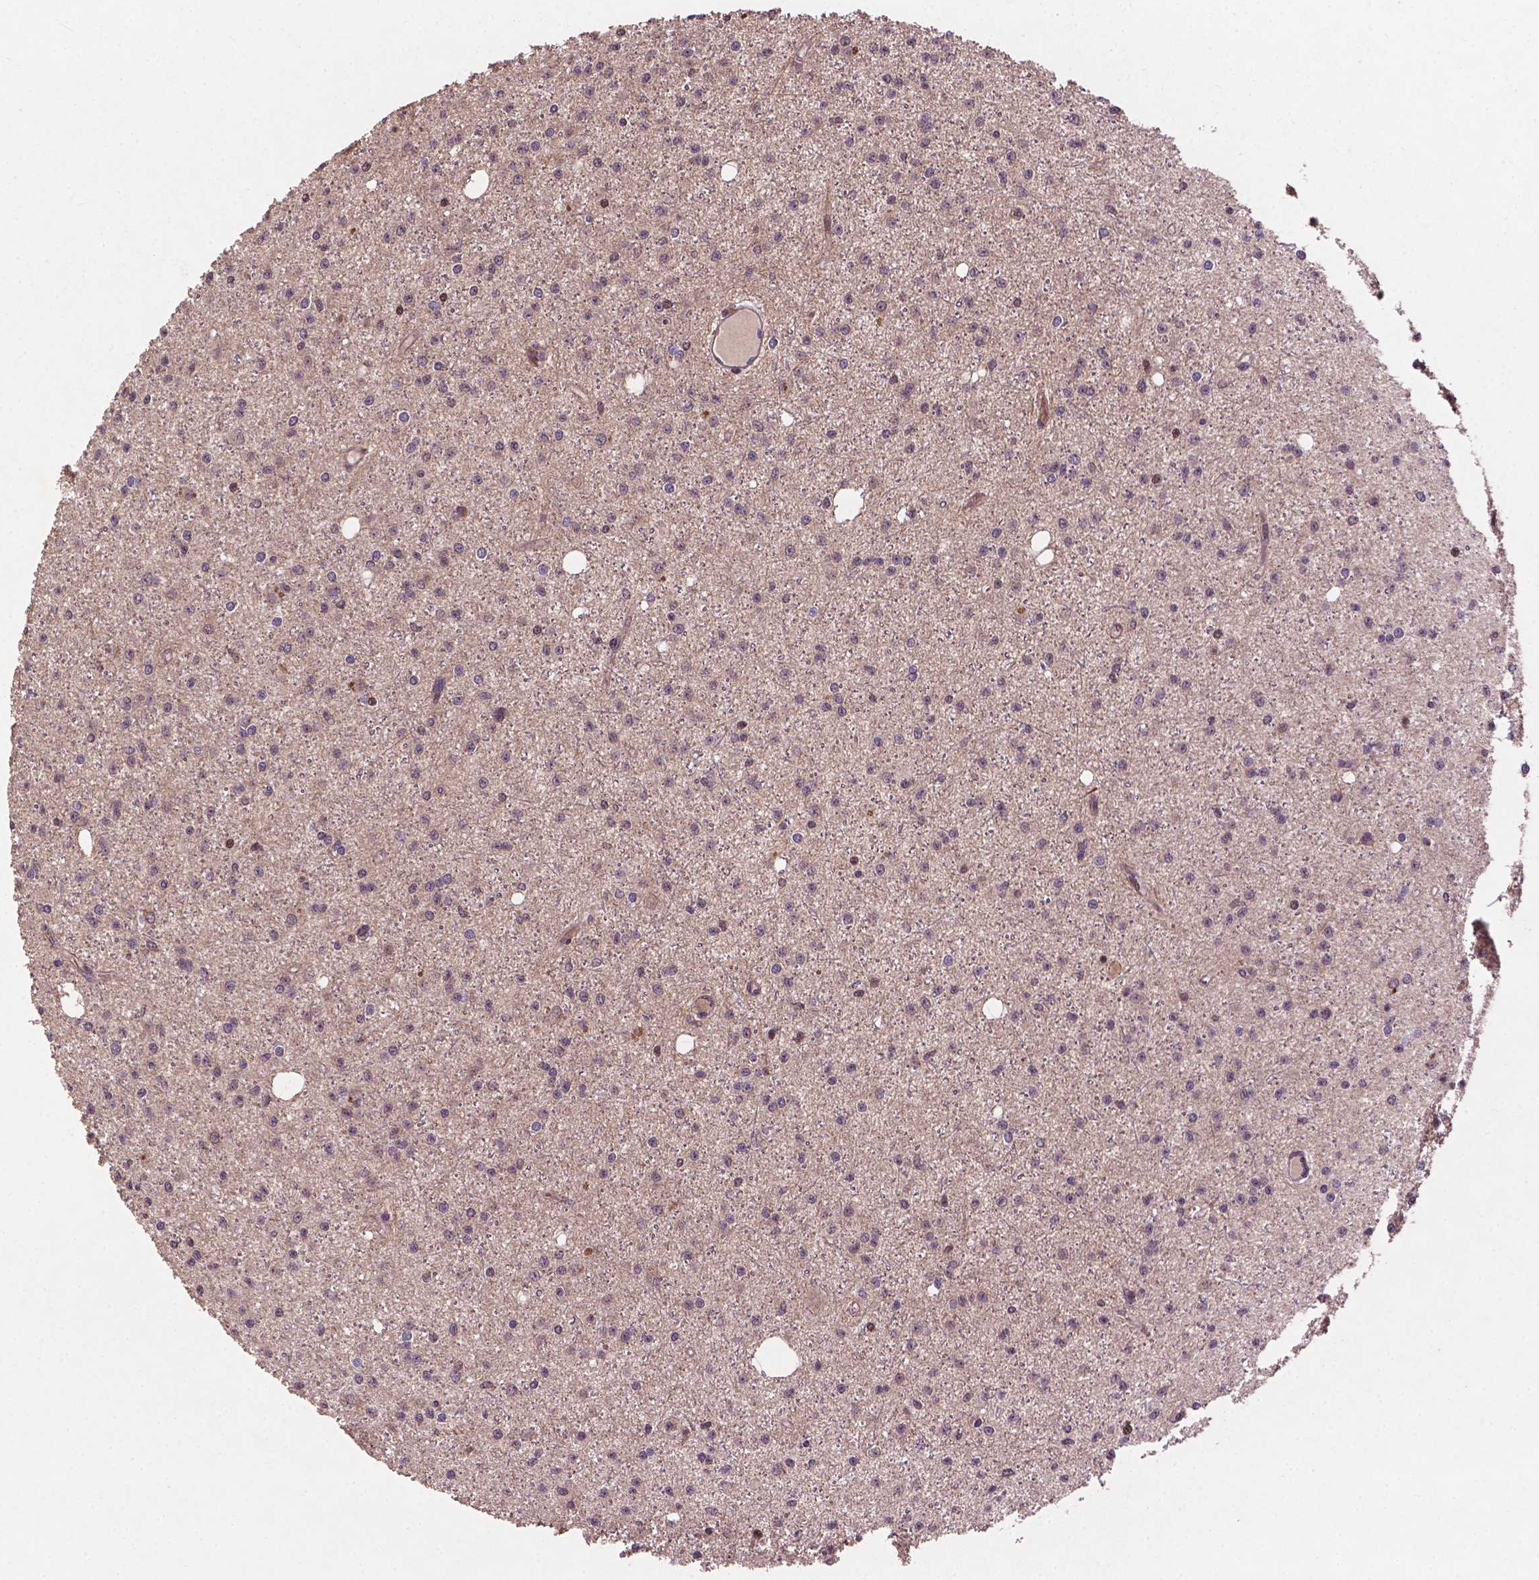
{"staining": {"intensity": "negative", "quantity": "none", "location": "none"}, "tissue": "glioma", "cell_type": "Tumor cells", "image_type": "cancer", "snomed": [{"axis": "morphology", "description": "Glioma, malignant, Low grade"}, {"axis": "topography", "description": "Brain"}], "caption": "High magnification brightfield microscopy of low-grade glioma (malignant) stained with DAB (brown) and counterstained with hematoxylin (blue): tumor cells show no significant expression.", "gene": "B3GALNT2", "patient": {"sex": "male", "age": 27}}